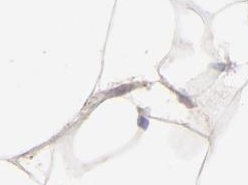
{"staining": {"intensity": "negative", "quantity": "none", "location": "none"}, "tissue": "adipose tissue", "cell_type": "Adipocytes", "image_type": "normal", "snomed": [{"axis": "morphology", "description": "Normal tissue, NOS"}, {"axis": "morphology", "description": "Duct carcinoma"}, {"axis": "topography", "description": "Breast"}, {"axis": "topography", "description": "Adipose tissue"}], "caption": "DAB (3,3'-diaminobenzidine) immunohistochemical staining of normal human adipose tissue demonstrates no significant positivity in adipocytes.", "gene": "COX8C", "patient": {"sex": "female", "age": 37}}